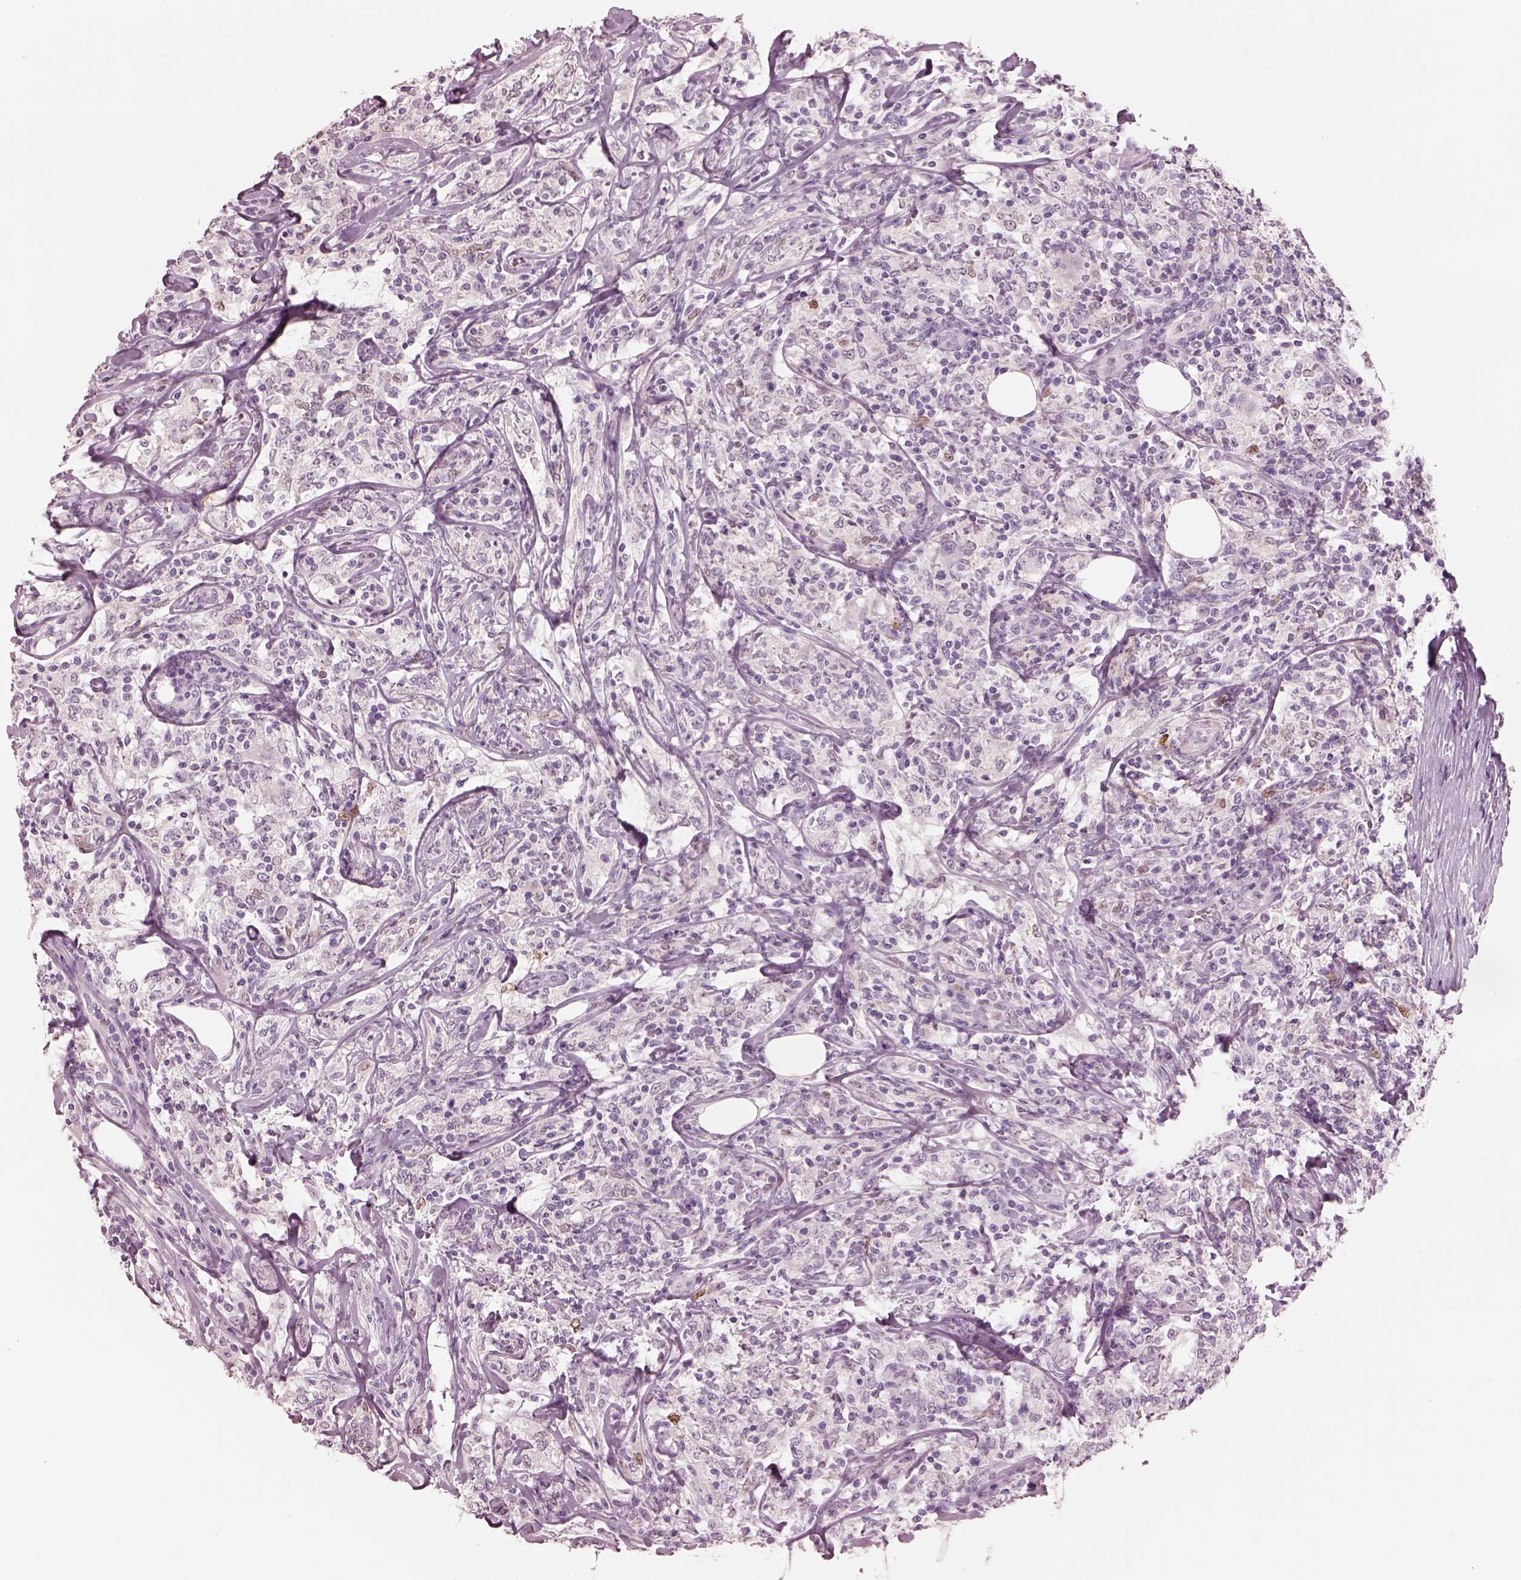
{"staining": {"intensity": "negative", "quantity": "none", "location": "none"}, "tissue": "lymphoma", "cell_type": "Tumor cells", "image_type": "cancer", "snomed": [{"axis": "morphology", "description": "Malignant lymphoma, non-Hodgkin's type, High grade"}, {"axis": "topography", "description": "Lymph node"}], "caption": "Immunohistochemistry (IHC) photomicrograph of neoplastic tissue: lymphoma stained with DAB (3,3'-diaminobenzidine) shows no significant protein expression in tumor cells.", "gene": "SOX9", "patient": {"sex": "female", "age": 84}}